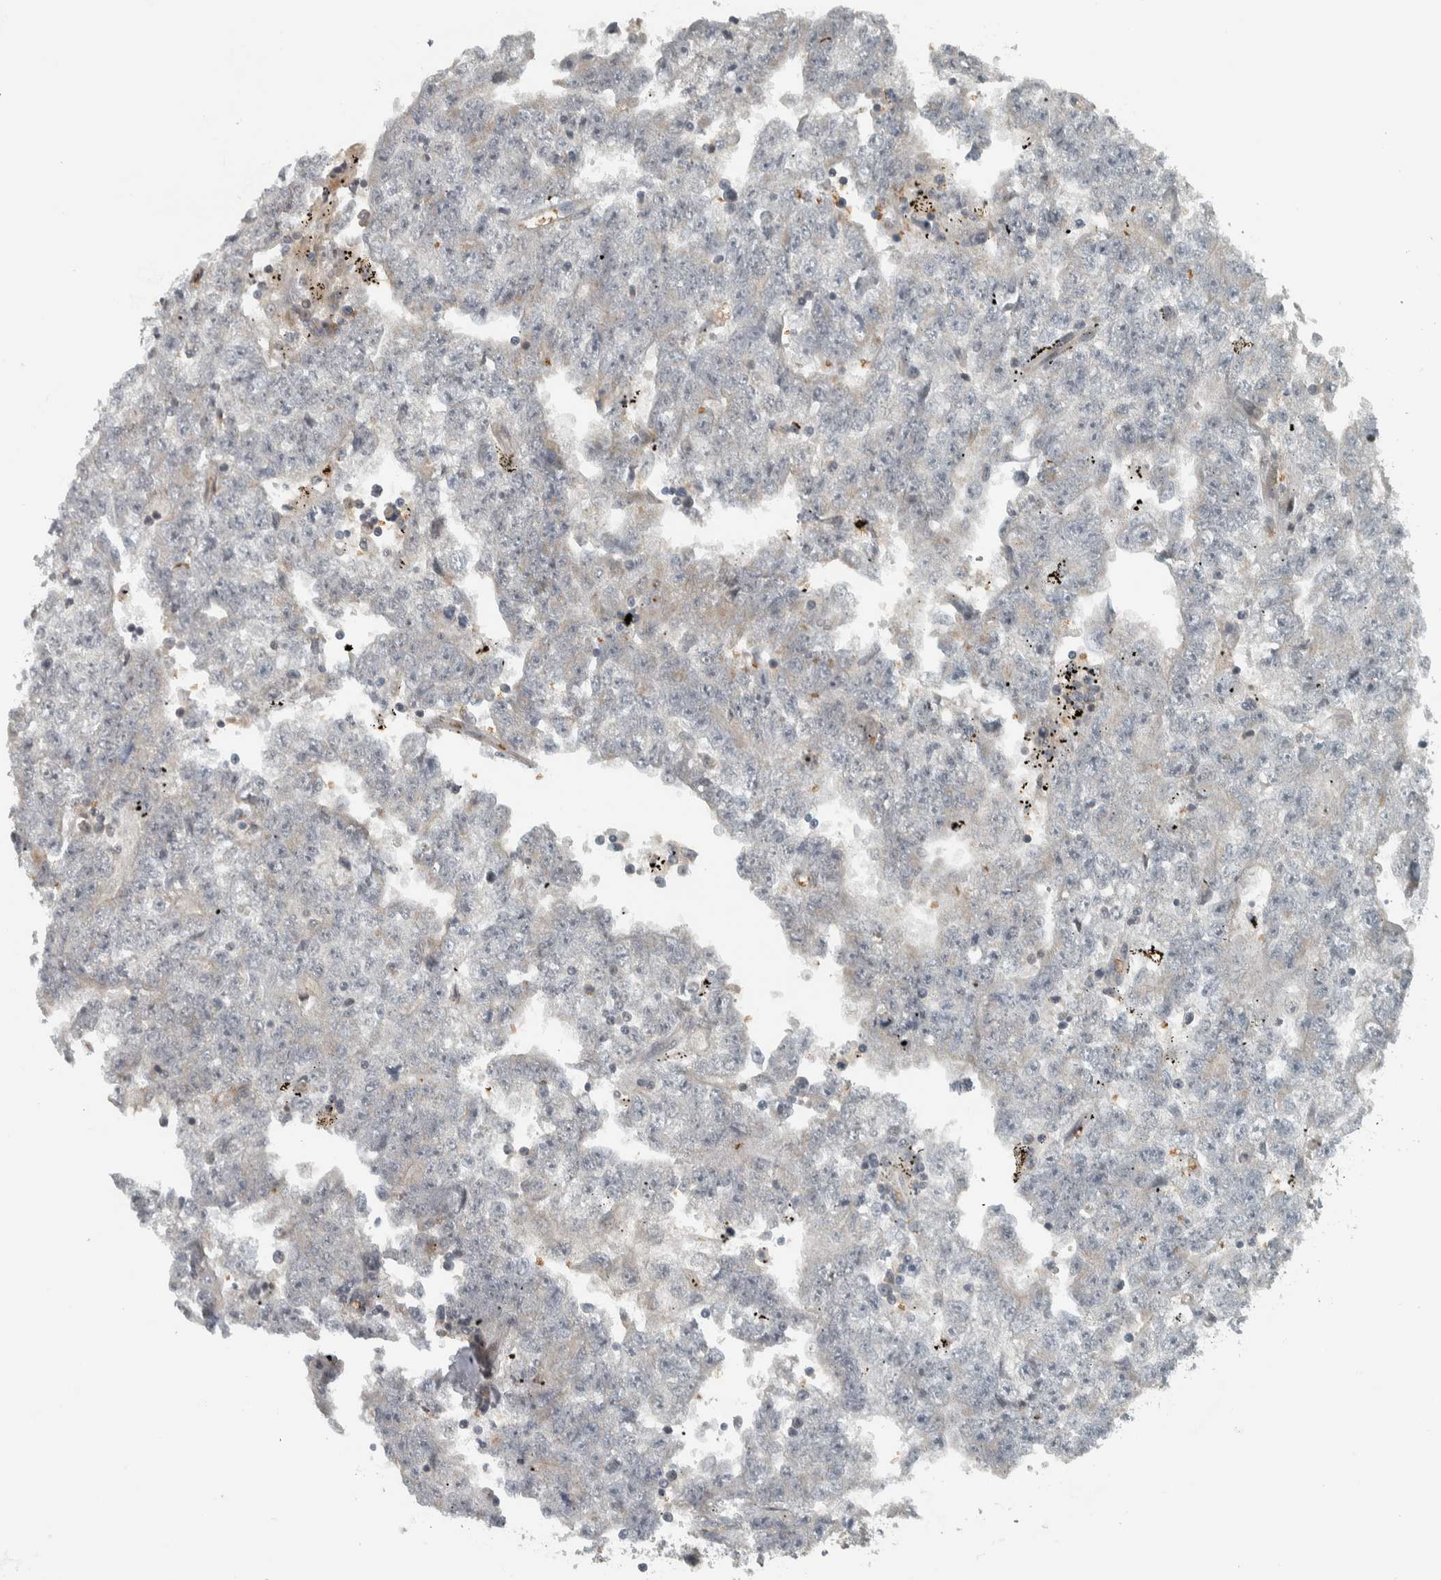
{"staining": {"intensity": "negative", "quantity": "none", "location": "none"}, "tissue": "testis cancer", "cell_type": "Tumor cells", "image_type": "cancer", "snomed": [{"axis": "morphology", "description": "Carcinoma, Embryonal, NOS"}, {"axis": "topography", "description": "Testis"}], "caption": "Immunohistochemistry micrograph of embryonal carcinoma (testis) stained for a protein (brown), which exhibits no staining in tumor cells. (DAB immunohistochemistry with hematoxylin counter stain).", "gene": "NAPG", "patient": {"sex": "male", "age": 25}}